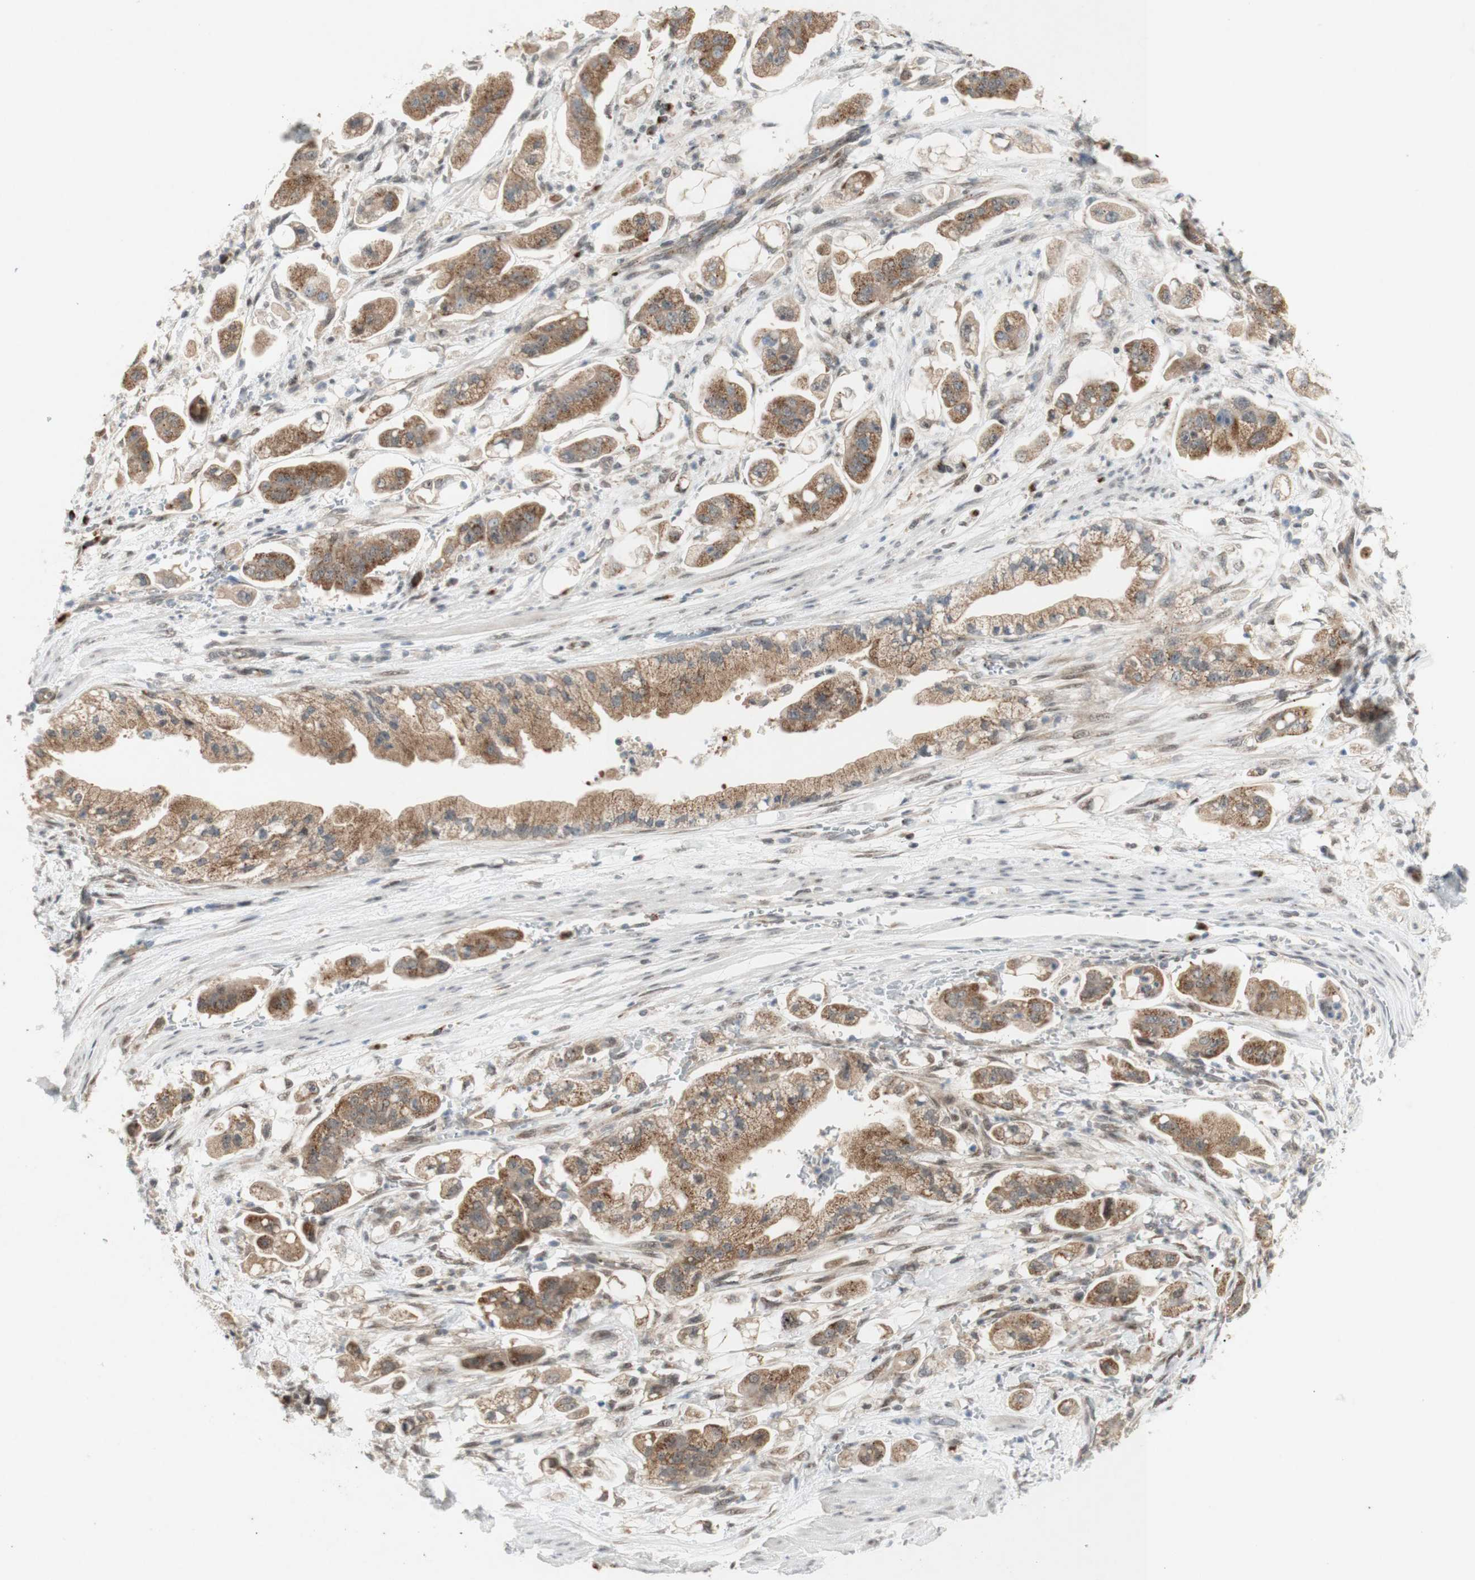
{"staining": {"intensity": "moderate", "quantity": ">75%", "location": "cytoplasmic/membranous"}, "tissue": "stomach cancer", "cell_type": "Tumor cells", "image_type": "cancer", "snomed": [{"axis": "morphology", "description": "Adenocarcinoma, NOS"}, {"axis": "topography", "description": "Stomach"}], "caption": "Immunohistochemical staining of stomach adenocarcinoma demonstrates medium levels of moderate cytoplasmic/membranous expression in about >75% of tumor cells. The protein of interest is stained brown, and the nuclei are stained in blue (DAB (3,3'-diaminobenzidine) IHC with brightfield microscopy, high magnification).", "gene": "CYLD", "patient": {"sex": "male", "age": 62}}